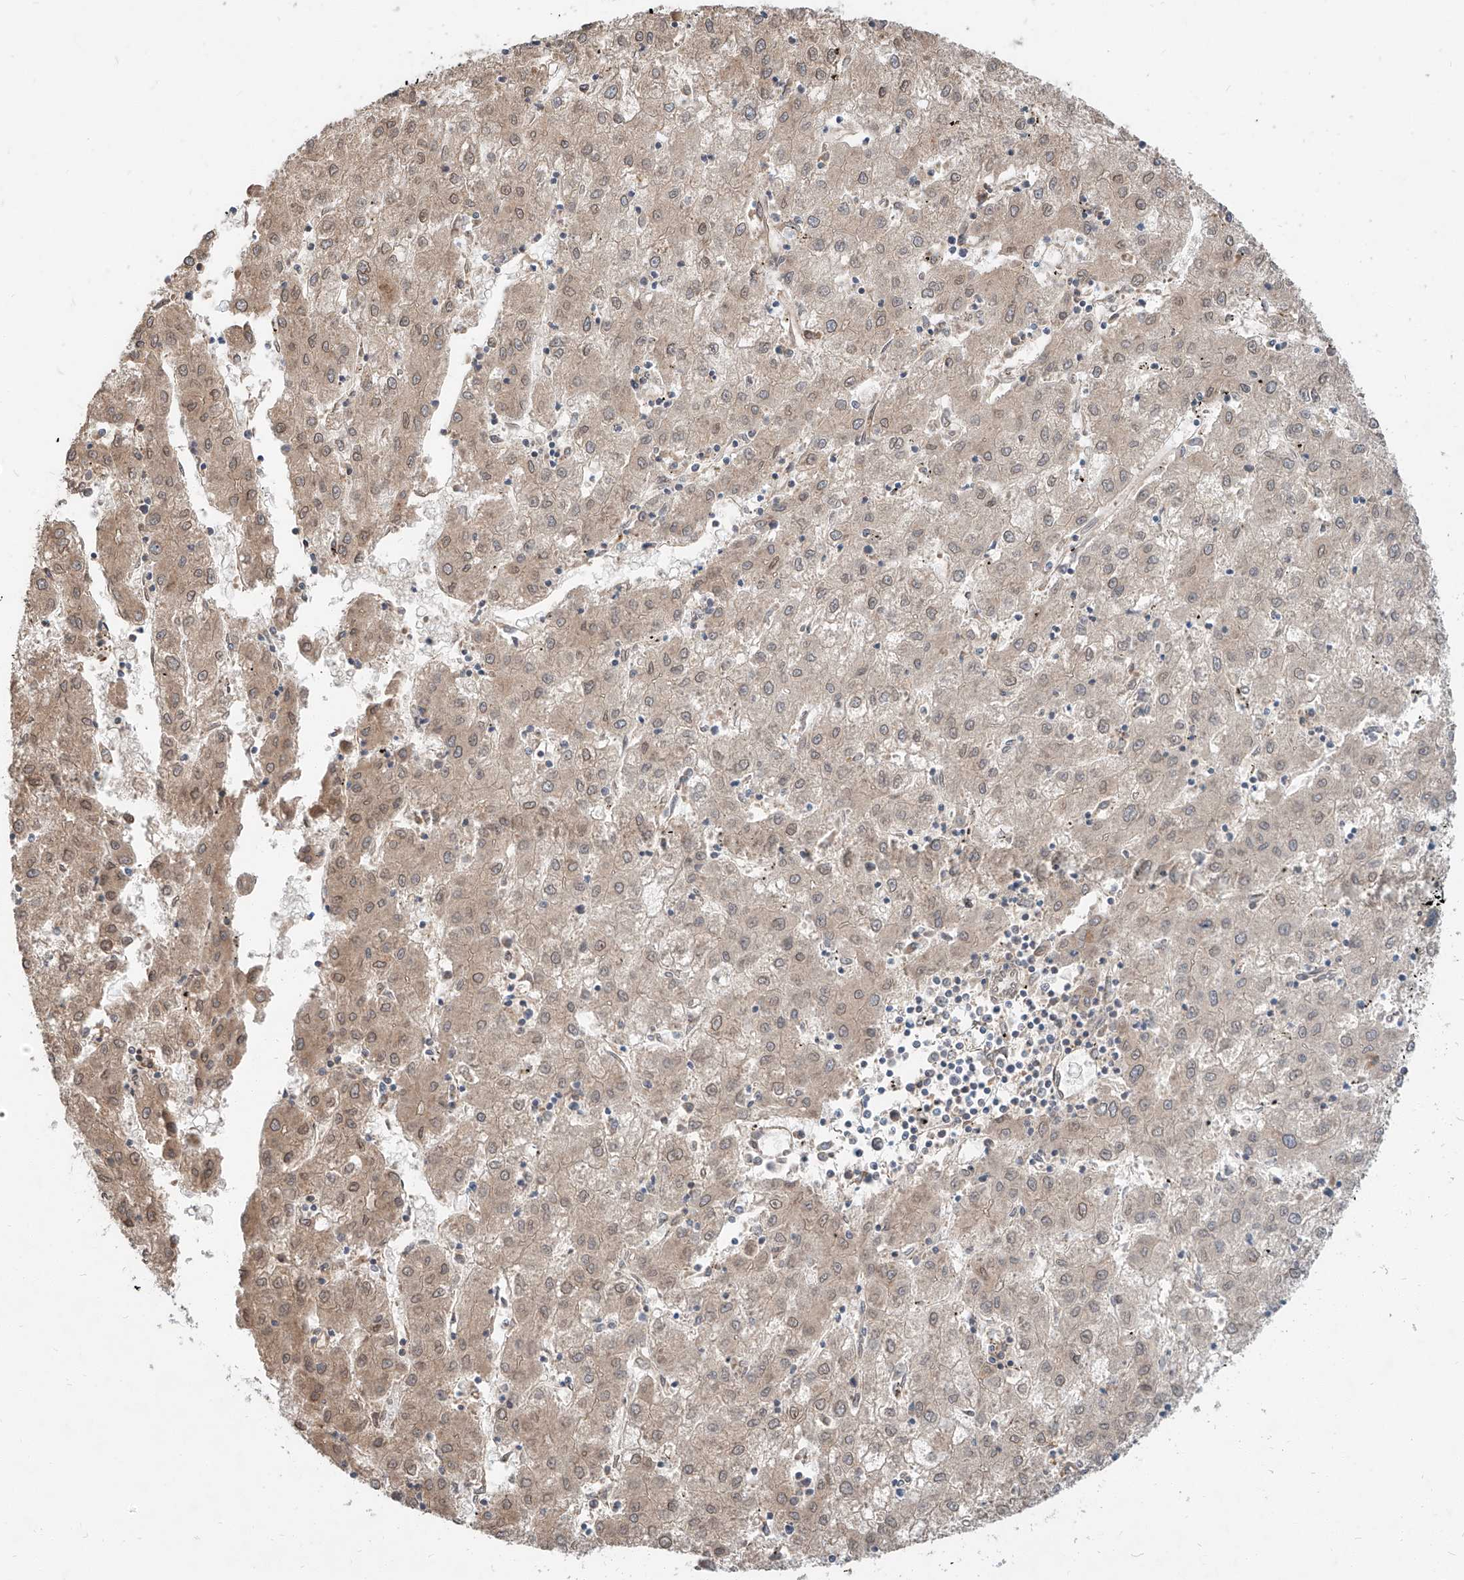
{"staining": {"intensity": "weak", "quantity": ">75%", "location": "cytoplasmic/membranous"}, "tissue": "liver cancer", "cell_type": "Tumor cells", "image_type": "cancer", "snomed": [{"axis": "morphology", "description": "Carcinoma, Hepatocellular, NOS"}, {"axis": "topography", "description": "Liver"}], "caption": "Weak cytoplasmic/membranous protein positivity is appreciated in about >75% of tumor cells in liver cancer (hepatocellular carcinoma).", "gene": "STX19", "patient": {"sex": "male", "age": 72}}